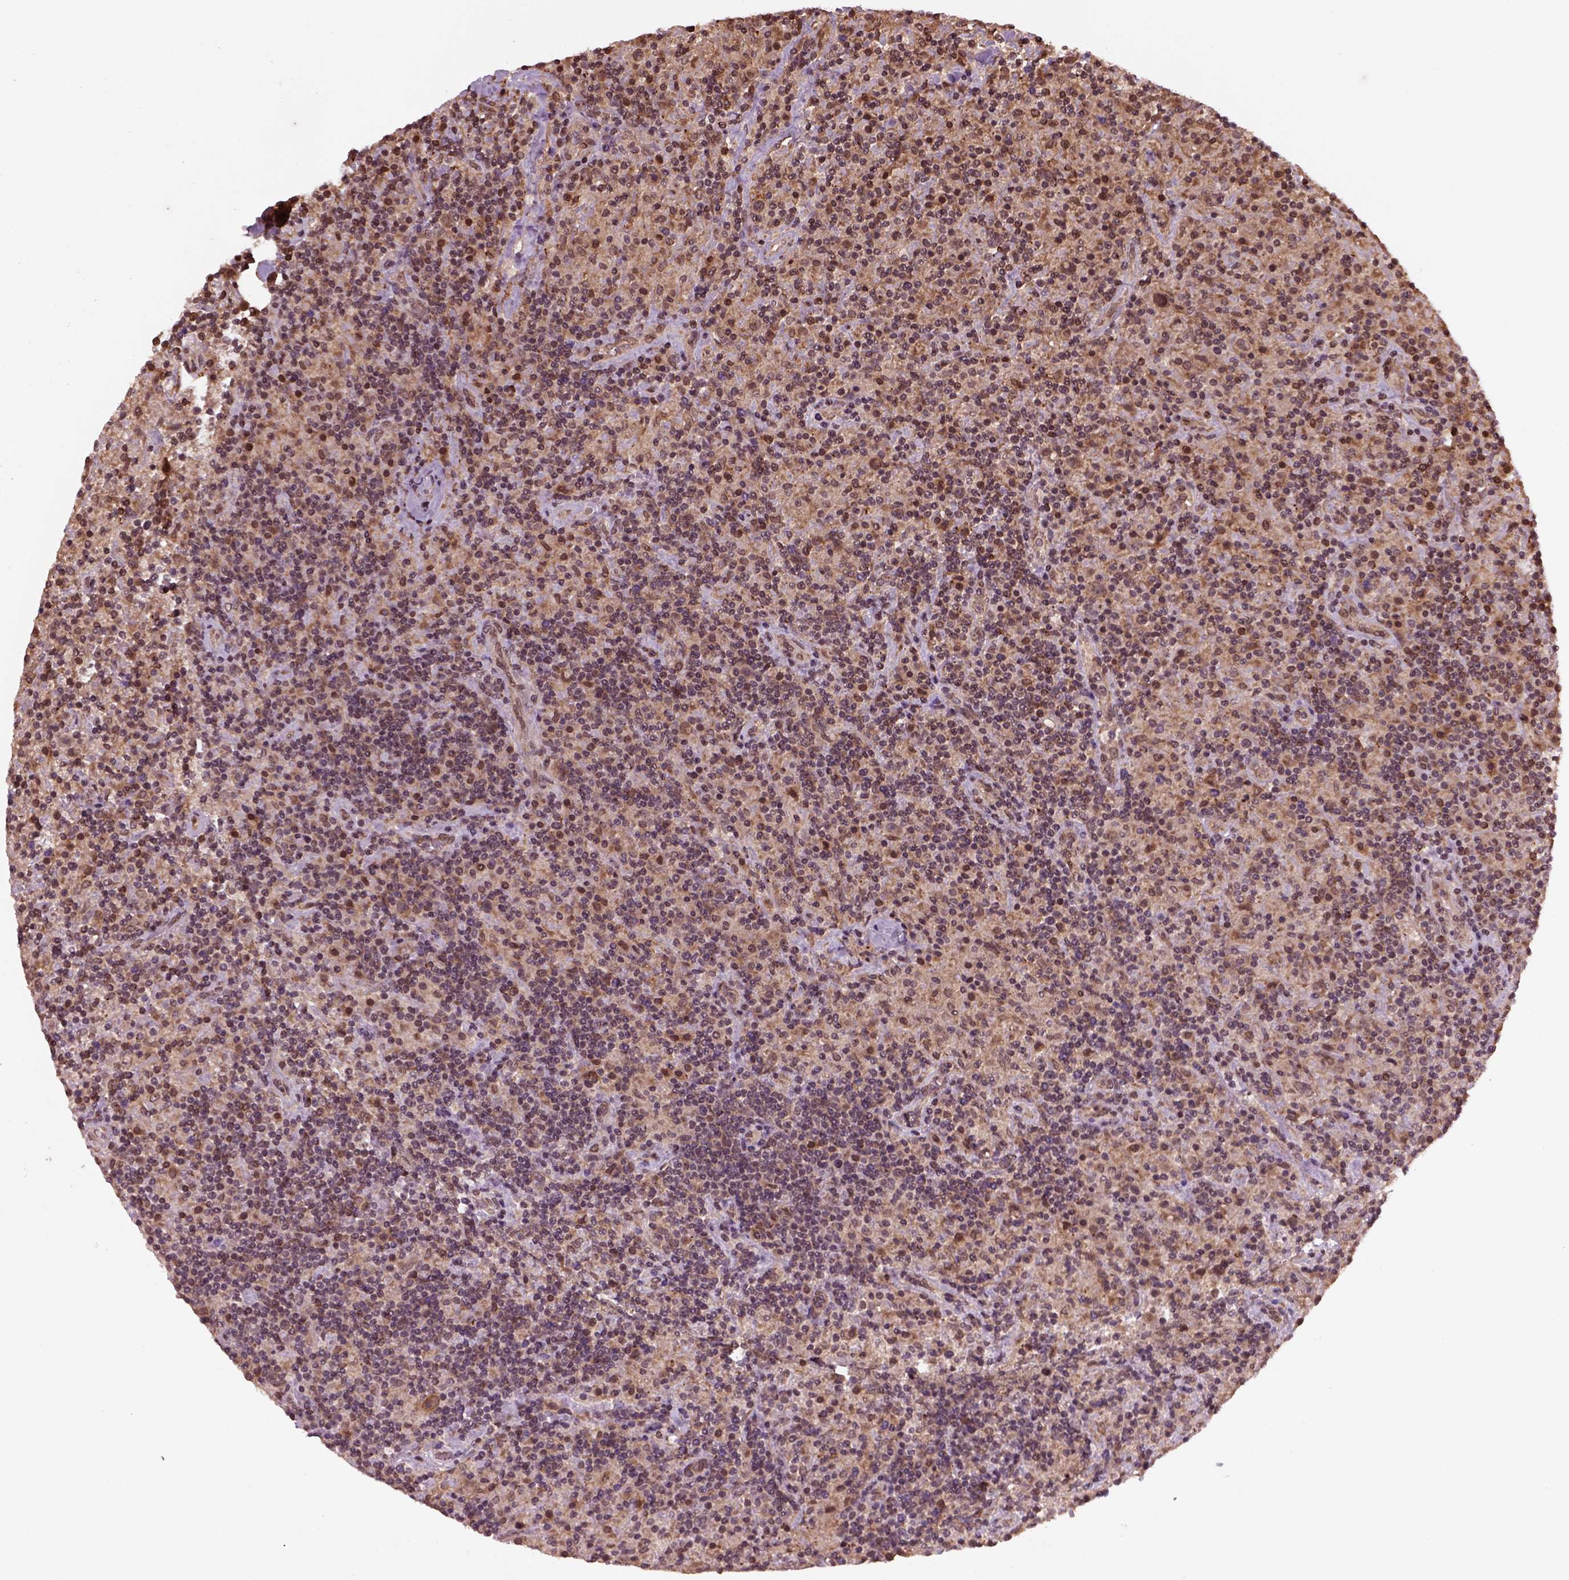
{"staining": {"intensity": "weak", "quantity": ">75%", "location": "cytoplasmic/membranous"}, "tissue": "lymphoma", "cell_type": "Tumor cells", "image_type": "cancer", "snomed": [{"axis": "morphology", "description": "Hodgkin's disease, NOS"}, {"axis": "topography", "description": "Lymph node"}], "caption": "A high-resolution photomicrograph shows immunohistochemistry staining of lymphoma, which exhibits weak cytoplasmic/membranous positivity in about >75% of tumor cells.", "gene": "NUDT9", "patient": {"sex": "male", "age": 70}}